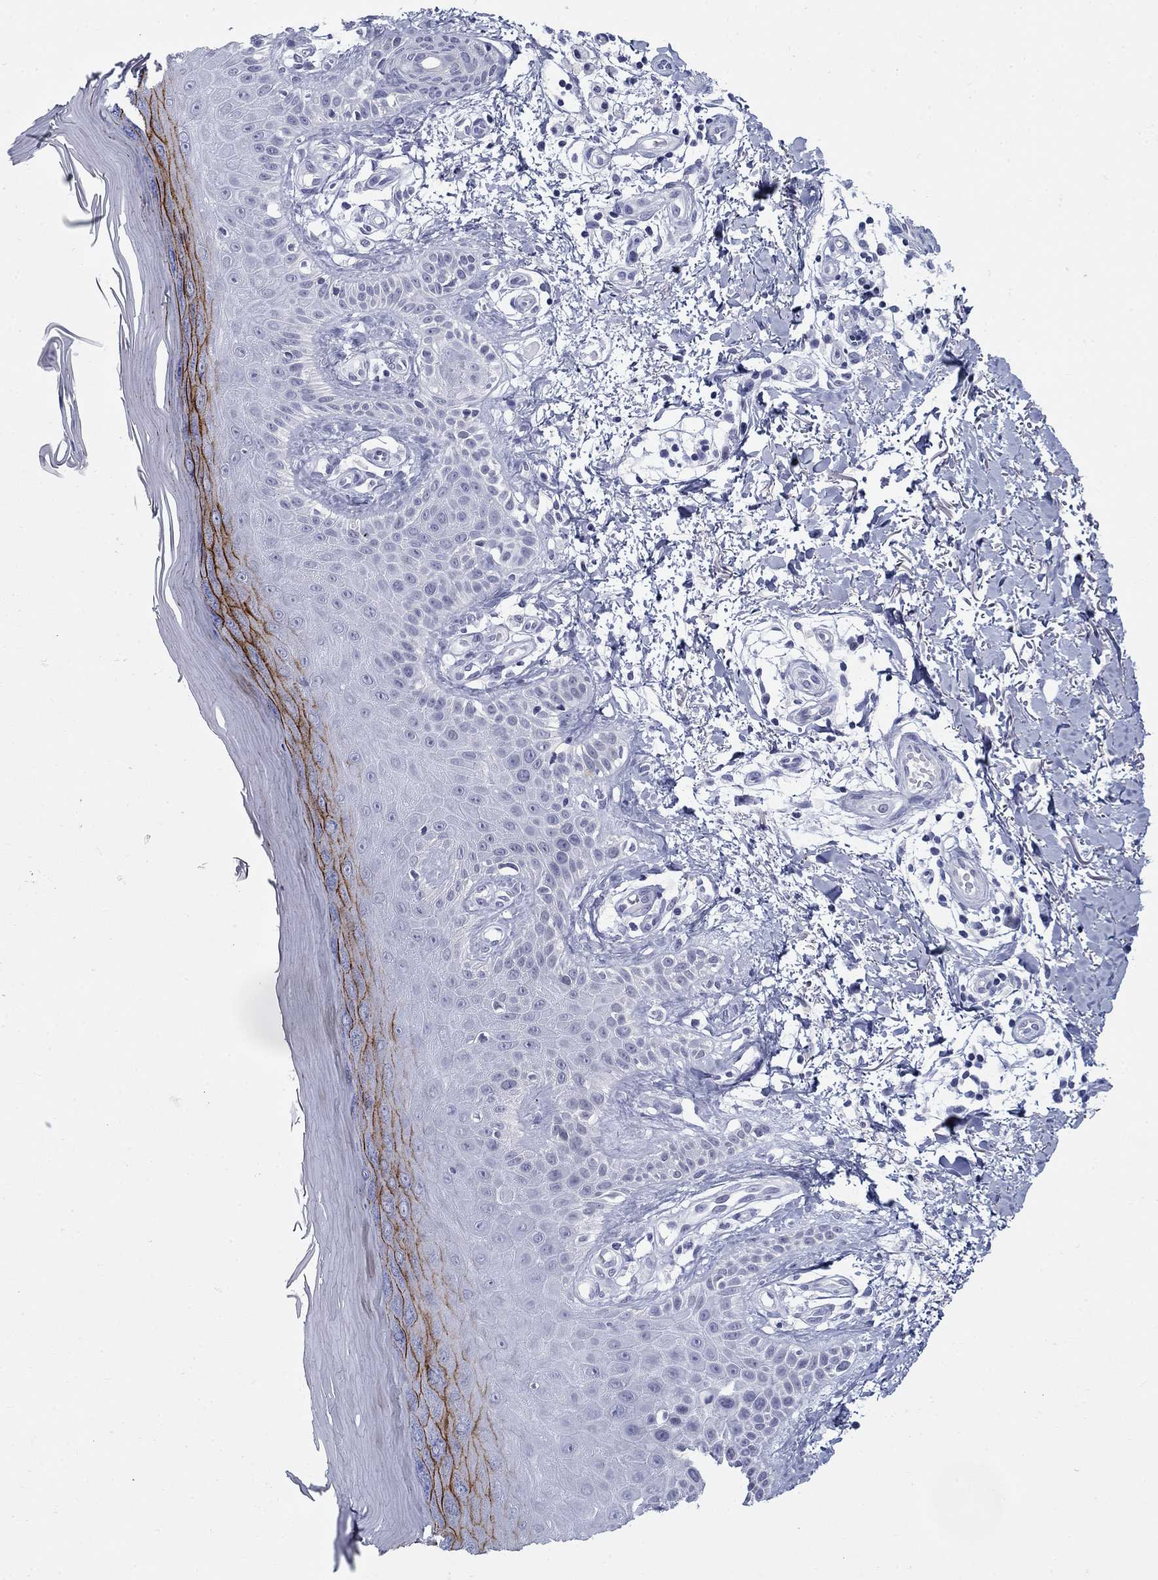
{"staining": {"intensity": "negative", "quantity": "none", "location": "none"}, "tissue": "skin", "cell_type": "Fibroblasts", "image_type": "normal", "snomed": [{"axis": "morphology", "description": "Normal tissue, NOS"}, {"axis": "morphology", "description": "Inflammation, NOS"}, {"axis": "morphology", "description": "Fibrosis, NOS"}, {"axis": "topography", "description": "Skin"}], "caption": "IHC histopathology image of unremarkable skin: skin stained with DAB reveals no significant protein staining in fibroblasts.", "gene": "C4orf19", "patient": {"sex": "male", "age": 71}}